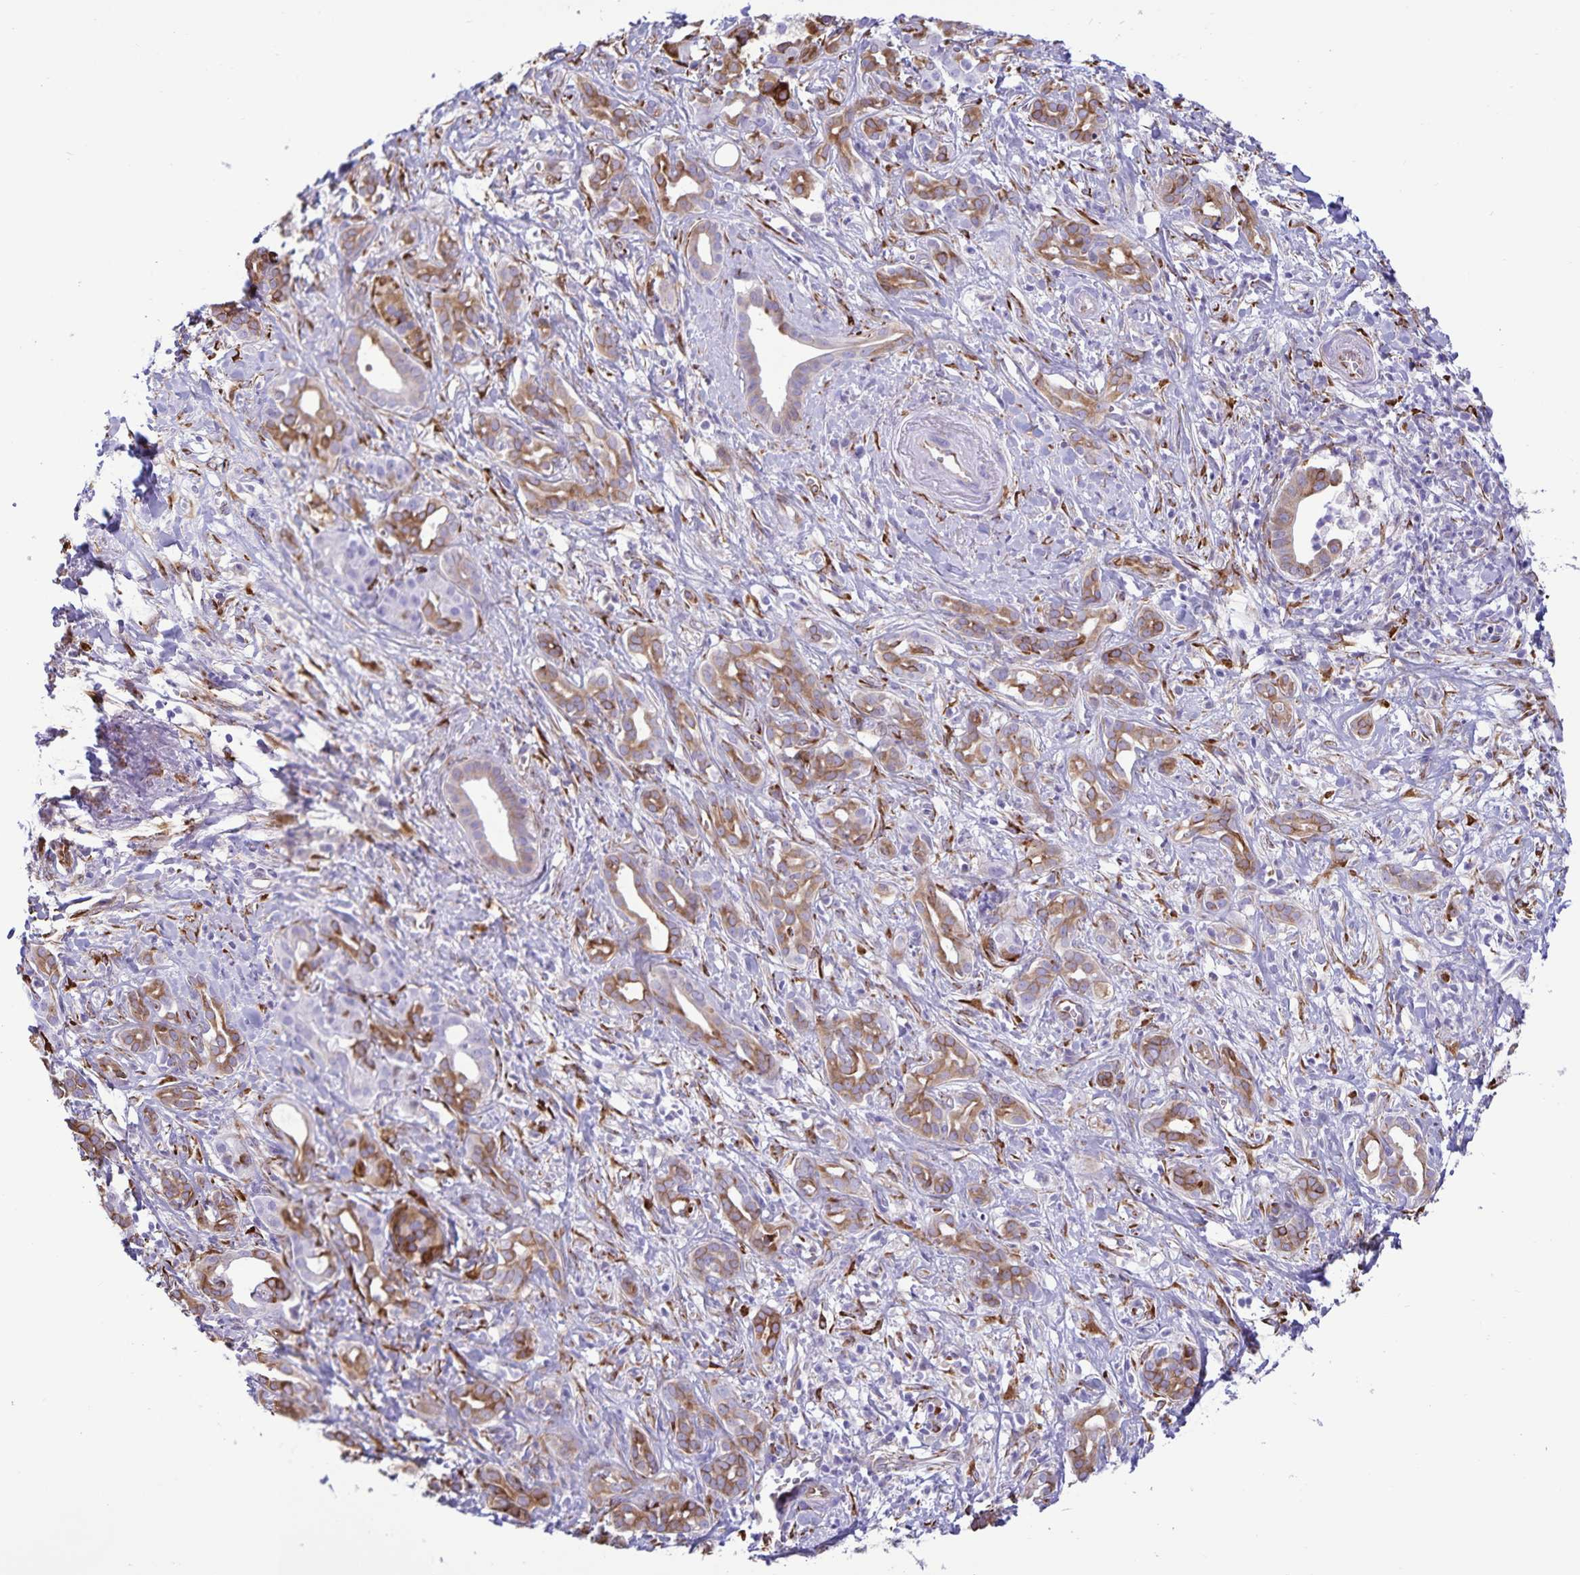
{"staining": {"intensity": "moderate", "quantity": ">75%", "location": "cytoplasmic/membranous"}, "tissue": "pancreatic cancer", "cell_type": "Tumor cells", "image_type": "cancer", "snomed": [{"axis": "morphology", "description": "Adenocarcinoma, NOS"}, {"axis": "topography", "description": "Pancreas"}], "caption": "Pancreatic cancer (adenocarcinoma) stained with a protein marker displays moderate staining in tumor cells.", "gene": "RCN1", "patient": {"sex": "male", "age": 61}}